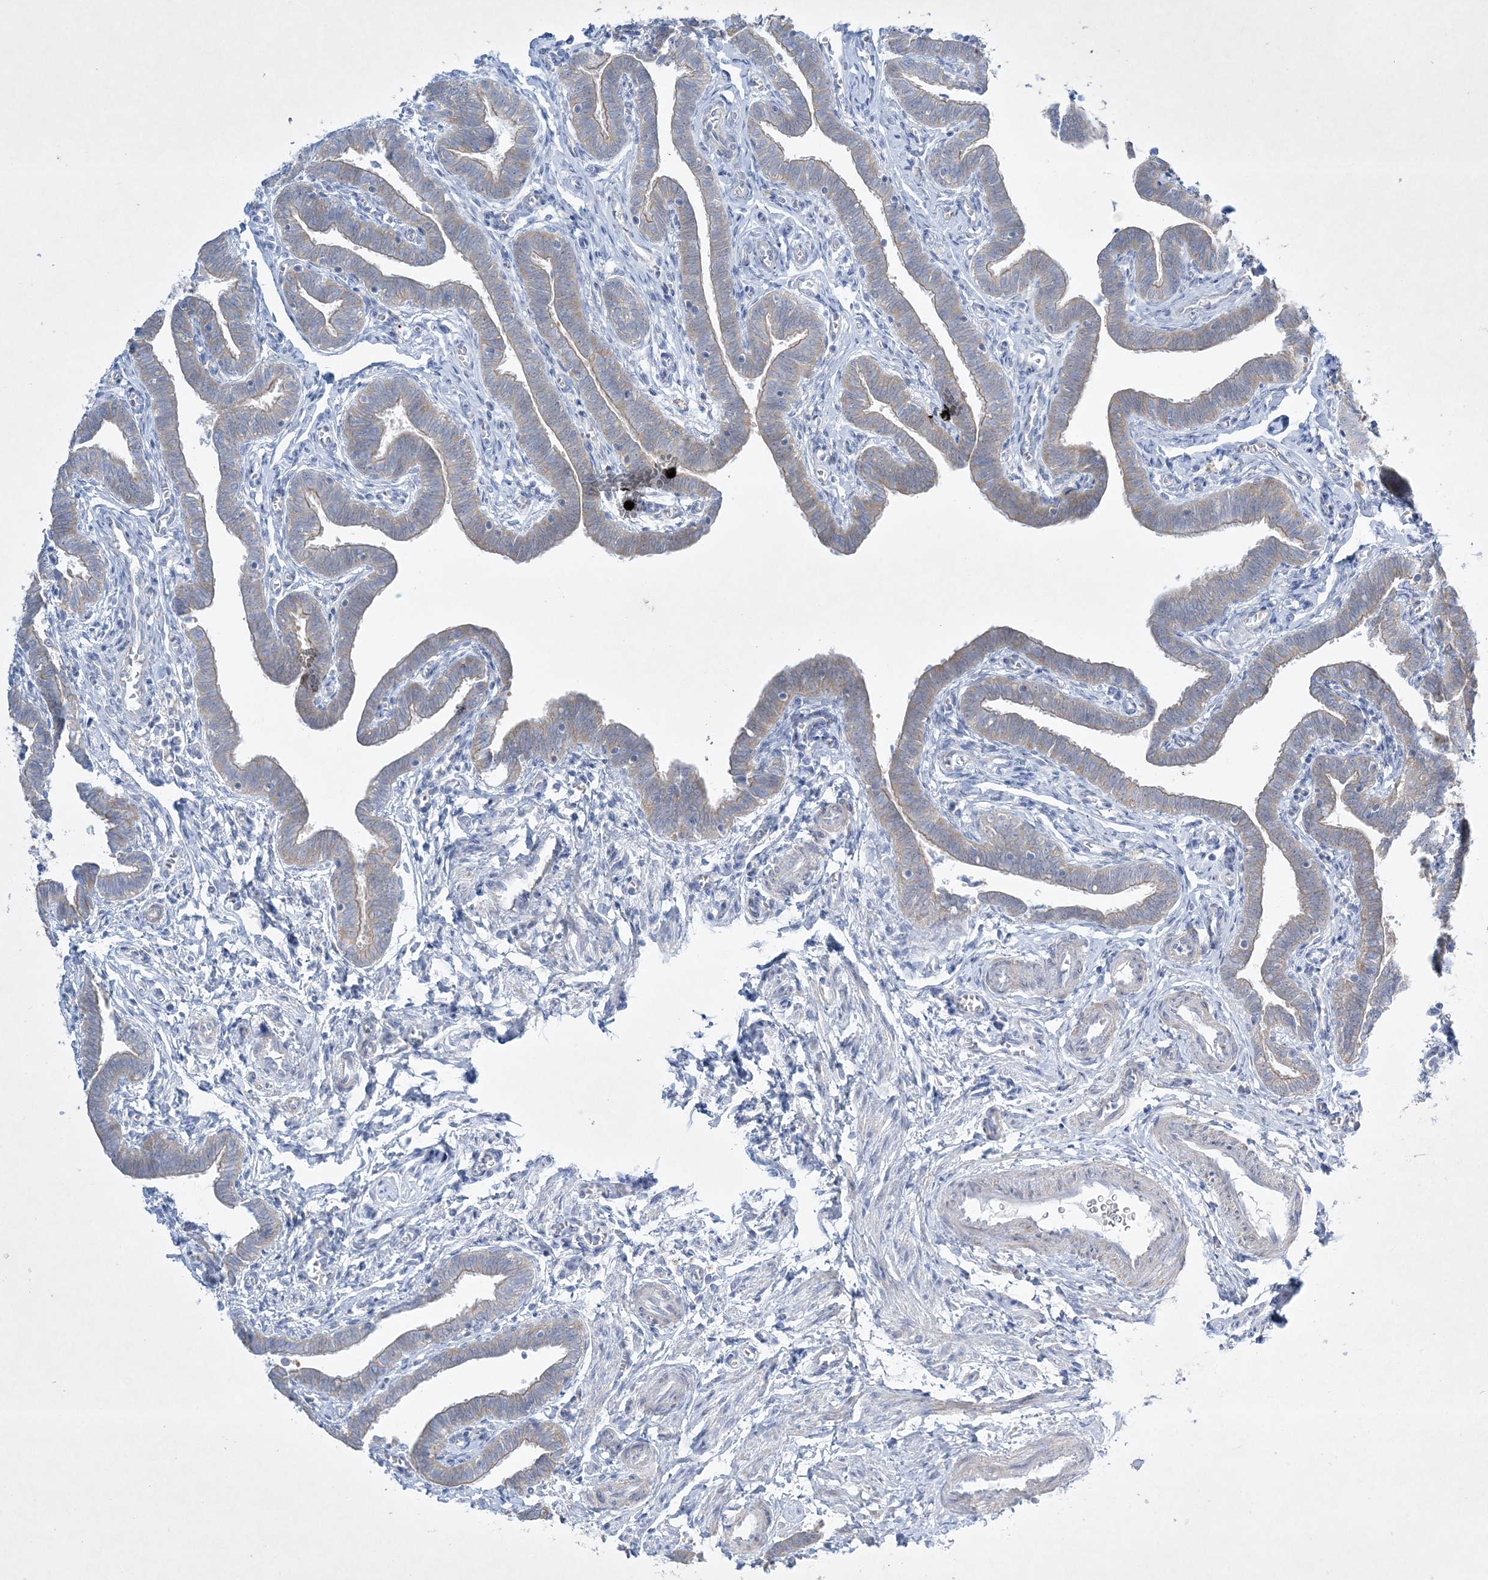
{"staining": {"intensity": "weak", "quantity": "25%-75%", "location": "cytoplasmic/membranous"}, "tissue": "fallopian tube", "cell_type": "Glandular cells", "image_type": "normal", "snomed": [{"axis": "morphology", "description": "Normal tissue, NOS"}, {"axis": "topography", "description": "Fallopian tube"}], "caption": "This photomicrograph shows normal fallopian tube stained with immunohistochemistry (IHC) to label a protein in brown. The cytoplasmic/membranous of glandular cells show weak positivity for the protein. Nuclei are counter-stained blue.", "gene": "FARSB", "patient": {"sex": "female", "age": 36}}